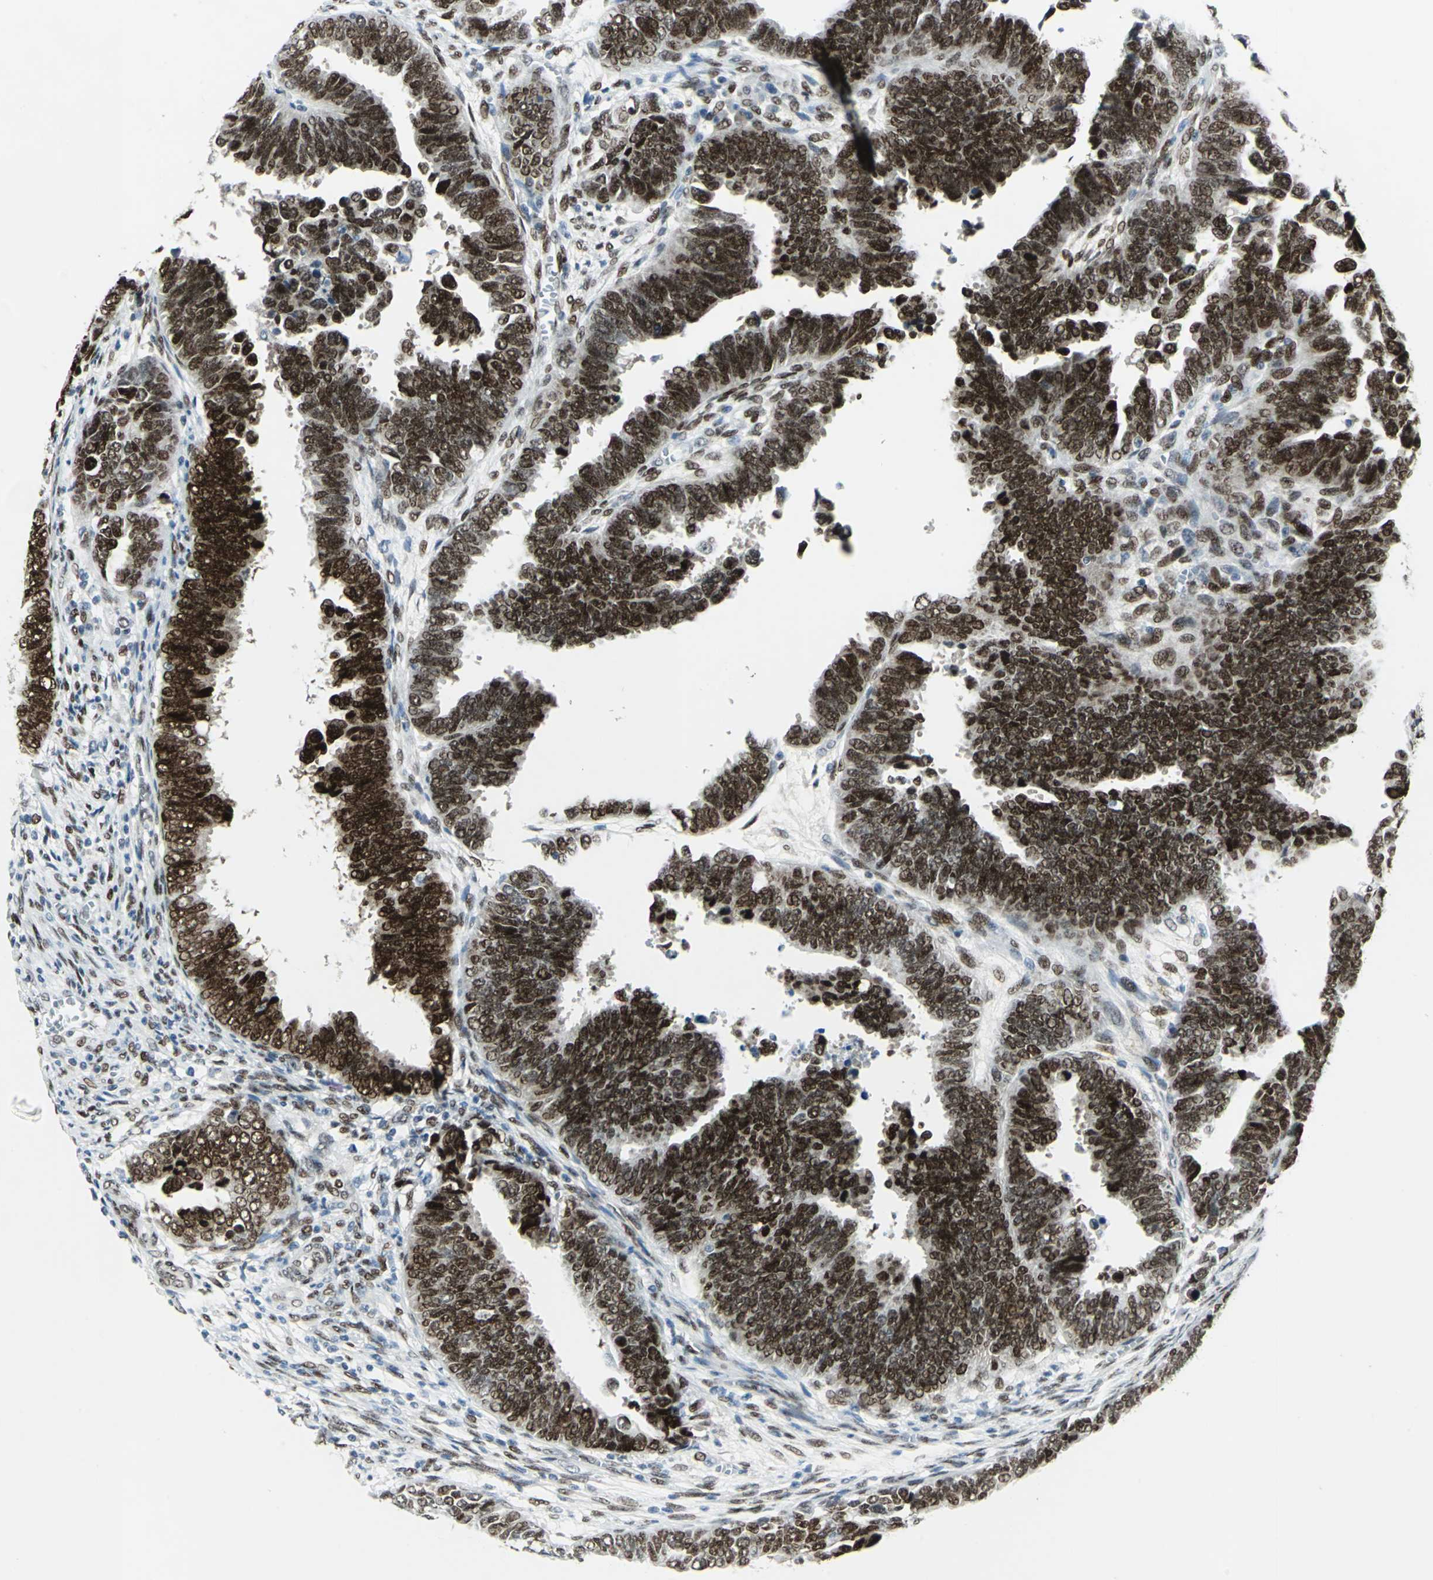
{"staining": {"intensity": "strong", "quantity": ">75%", "location": "nuclear"}, "tissue": "endometrial cancer", "cell_type": "Tumor cells", "image_type": "cancer", "snomed": [{"axis": "morphology", "description": "Adenocarcinoma, NOS"}, {"axis": "topography", "description": "Endometrium"}], "caption": "This micrograph demonstrates endometrial cancer stained with immunohistochemistry to label a protein in brown. The nuclear of tumor cells show strong positivity for the protein. Nuclei are counter-stained blue.", "gene": "MEIS2", "patient": {"sex": "female", "age": 75}}